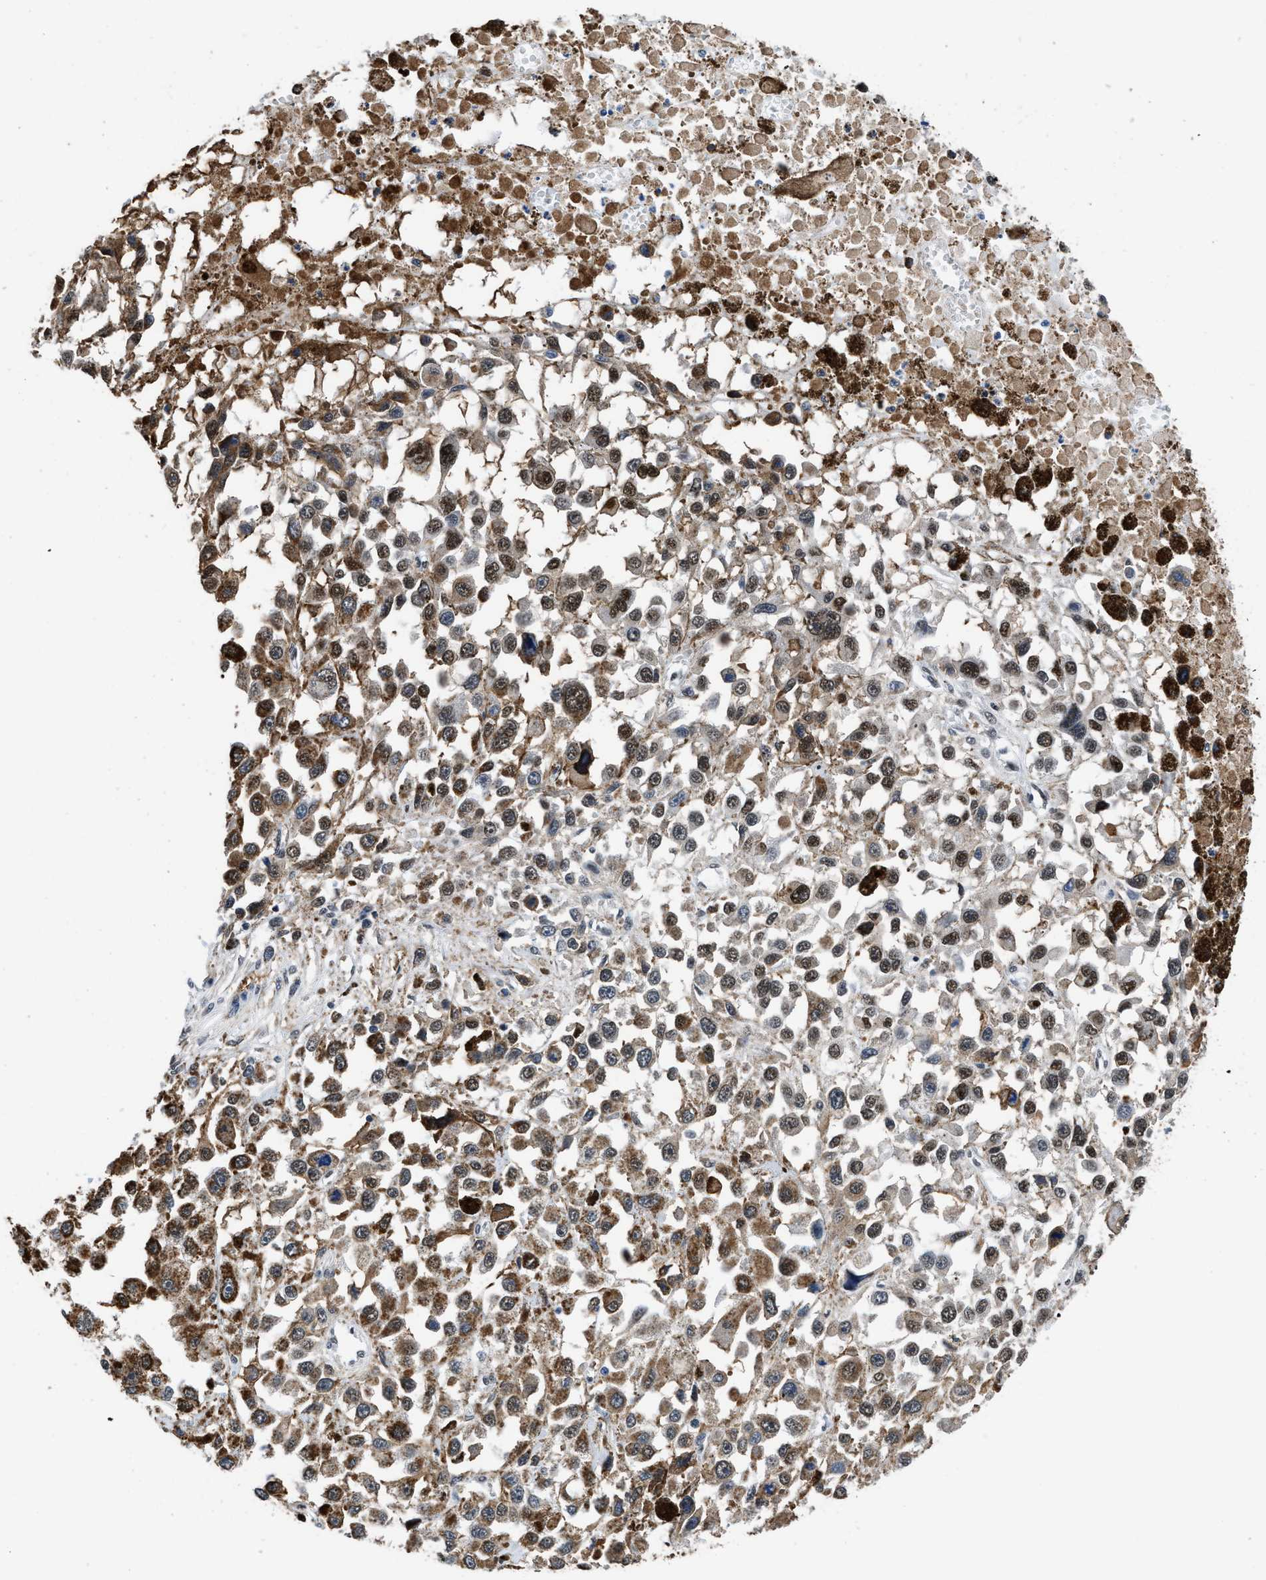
{"staining": {"intensity": "moderate", "quantity": "25%-75%", "location": "cytoplasmic/membranous,nuclear"}, "tissue": "melanoma", "cell_type": "Tumor cells", "image_type": "cancer", "snomed": [{"axis": "morphology", "description": "Malignant melanoma, Metastatic site"}, {"axis": "topography", "description": "Lymph node"}], "caption": "Immunohistochemistry (IHC) staining of melanoma, which reveals medium levels of moderate cytoplasmic/membranous and nuclear expression in about 25%-75% of tumor cells indicating moderate cytoplasmic/membranous and nuclear protein staining. The staining was performed using DAB (brown) for protein detection and nuclei were counterstained in hematoxylin (blue).", "gene": "HNRNPH2", "patient": {"sex": "male", "age": 59}}